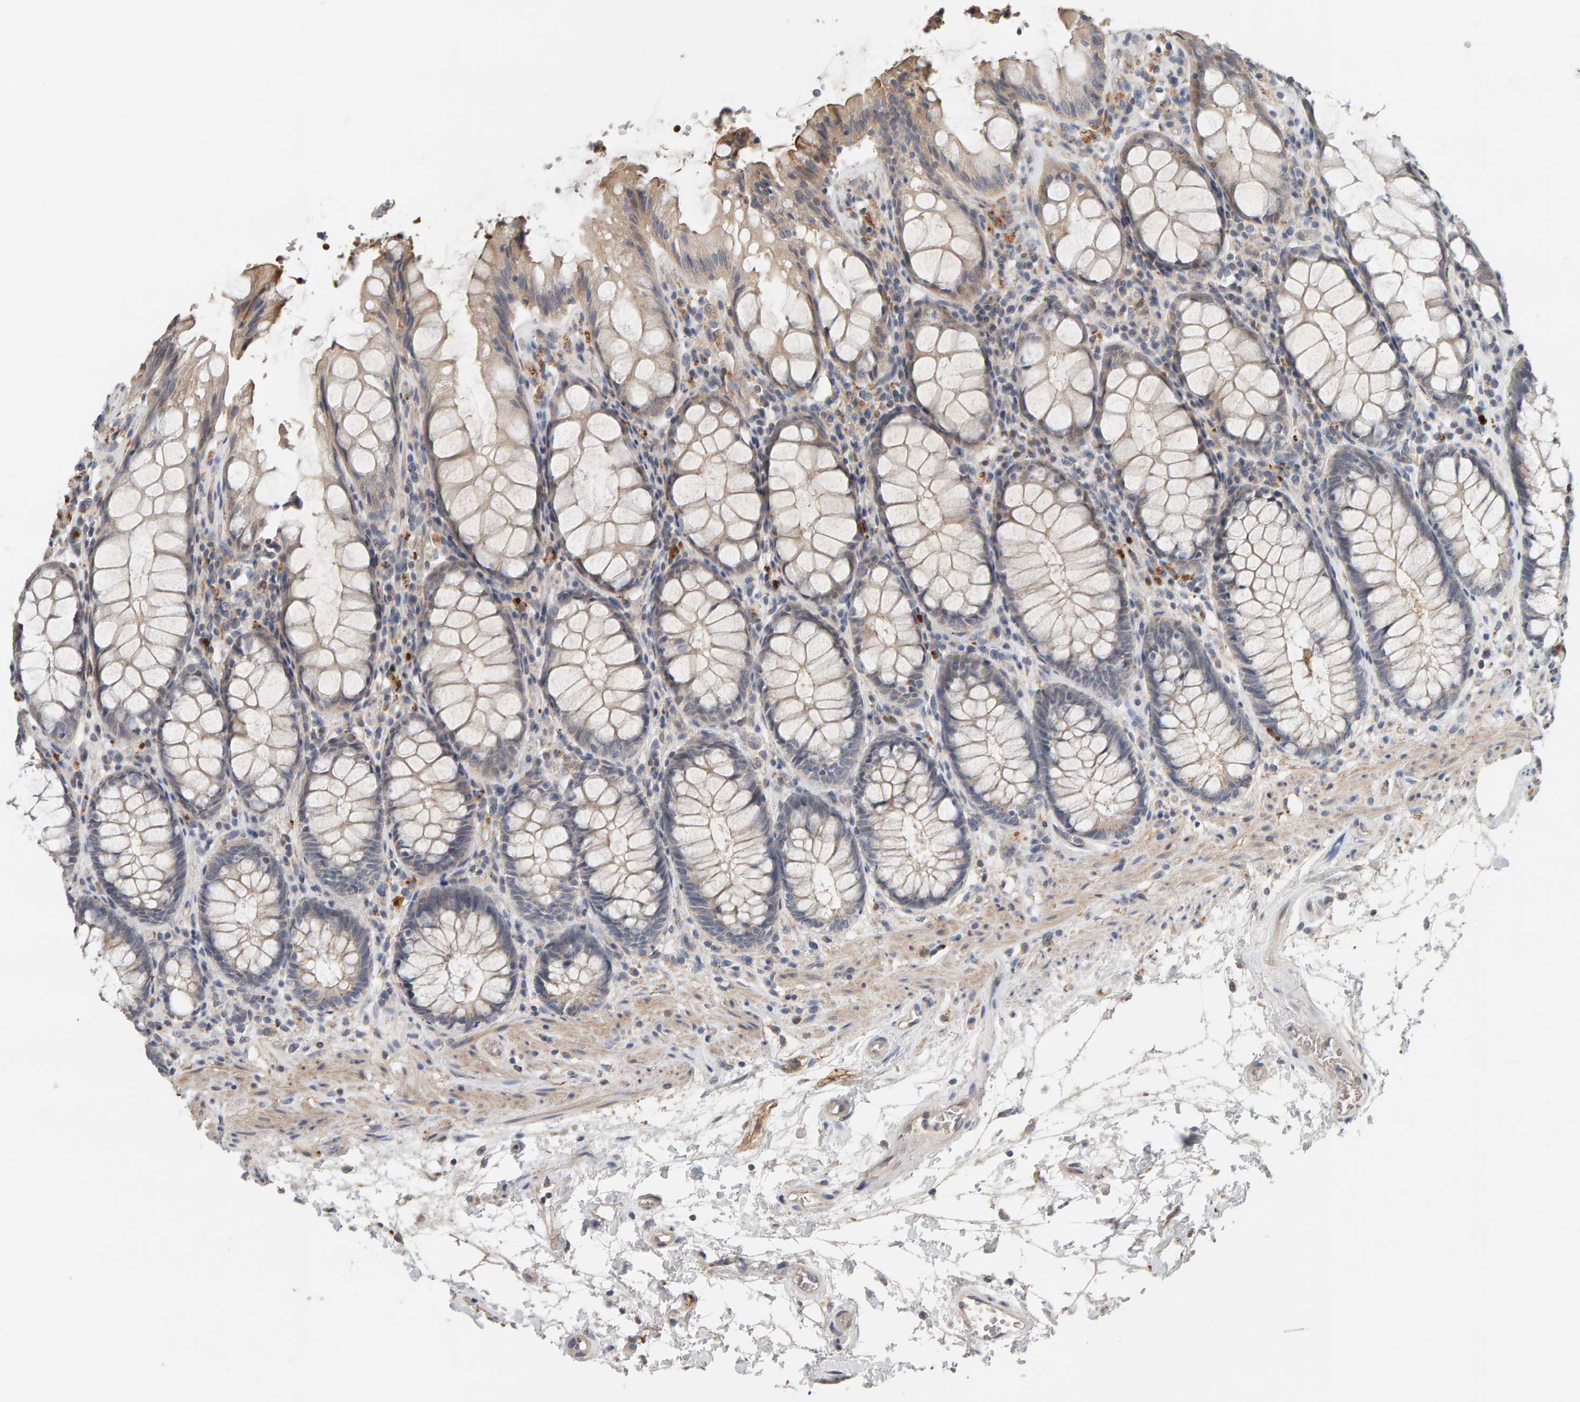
{"staining": {"intensity": "moderate", "quantity": "25%-75%", "location": "cytoplasmic/membranous"}, "tissue": "rectum", "cell_type": "Glandular cells", "image_type": "normal", "snomed": [{"axis": "morphology", "description": "Normal tissue, NOS"}, {"axis": "topography", "description": "Rectum"}], "caption": "A high-resolution histopathology image shows immunohistochemistry staining of normal rectum, which displays moderate cytoplasmic/membranous staining in approximately 25%-75% of glandular cells. Ihc stains the protein of interest in brown and the nuclei are stained blue.", "gene": "IPPK", "patient": {"sex": "male", "age": 64}}